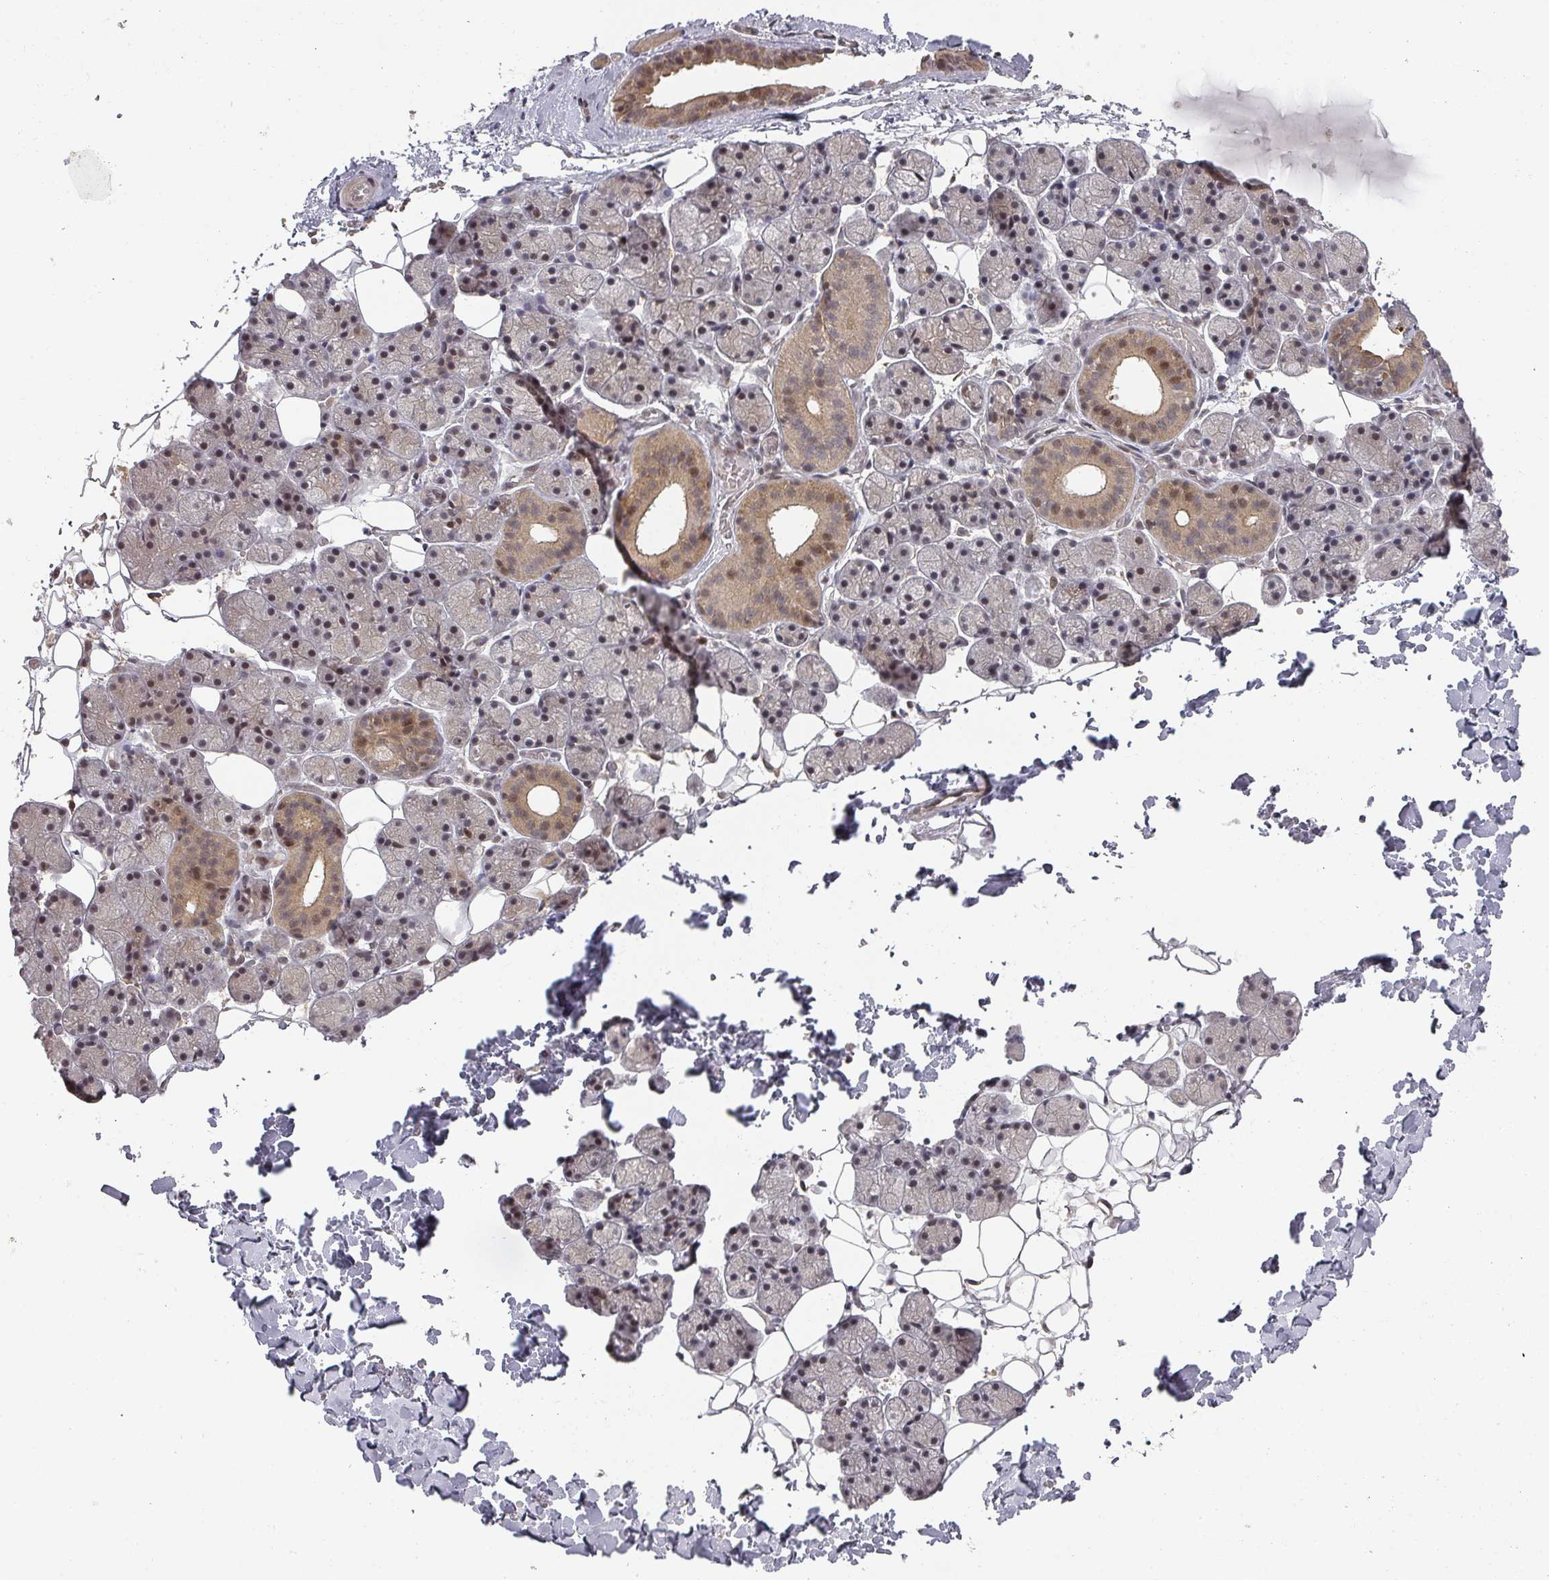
{"staining": {"intensity": "moderate", "quantity": "25%-75%", "location": "cytoplasmic/membranous,nuclear"}, "tissue": "salivary gland", "cell_type": "Glandular cells", "image_type": "normal", "snomed": [{"axis": "morphology", "description": "Normal tissue, NOS"}, {"axis": "topography", "description": "Salivary gland"}], "caption": "Moderate cytoplasmic/membranous,nuclear staining for a protein is identified in about 25%-75% of glandular cells of benign salivary gland using immunohistochemistry (IHC).", "gene": "KIF1C", "patient": {"sex": "female", "age": 33}}